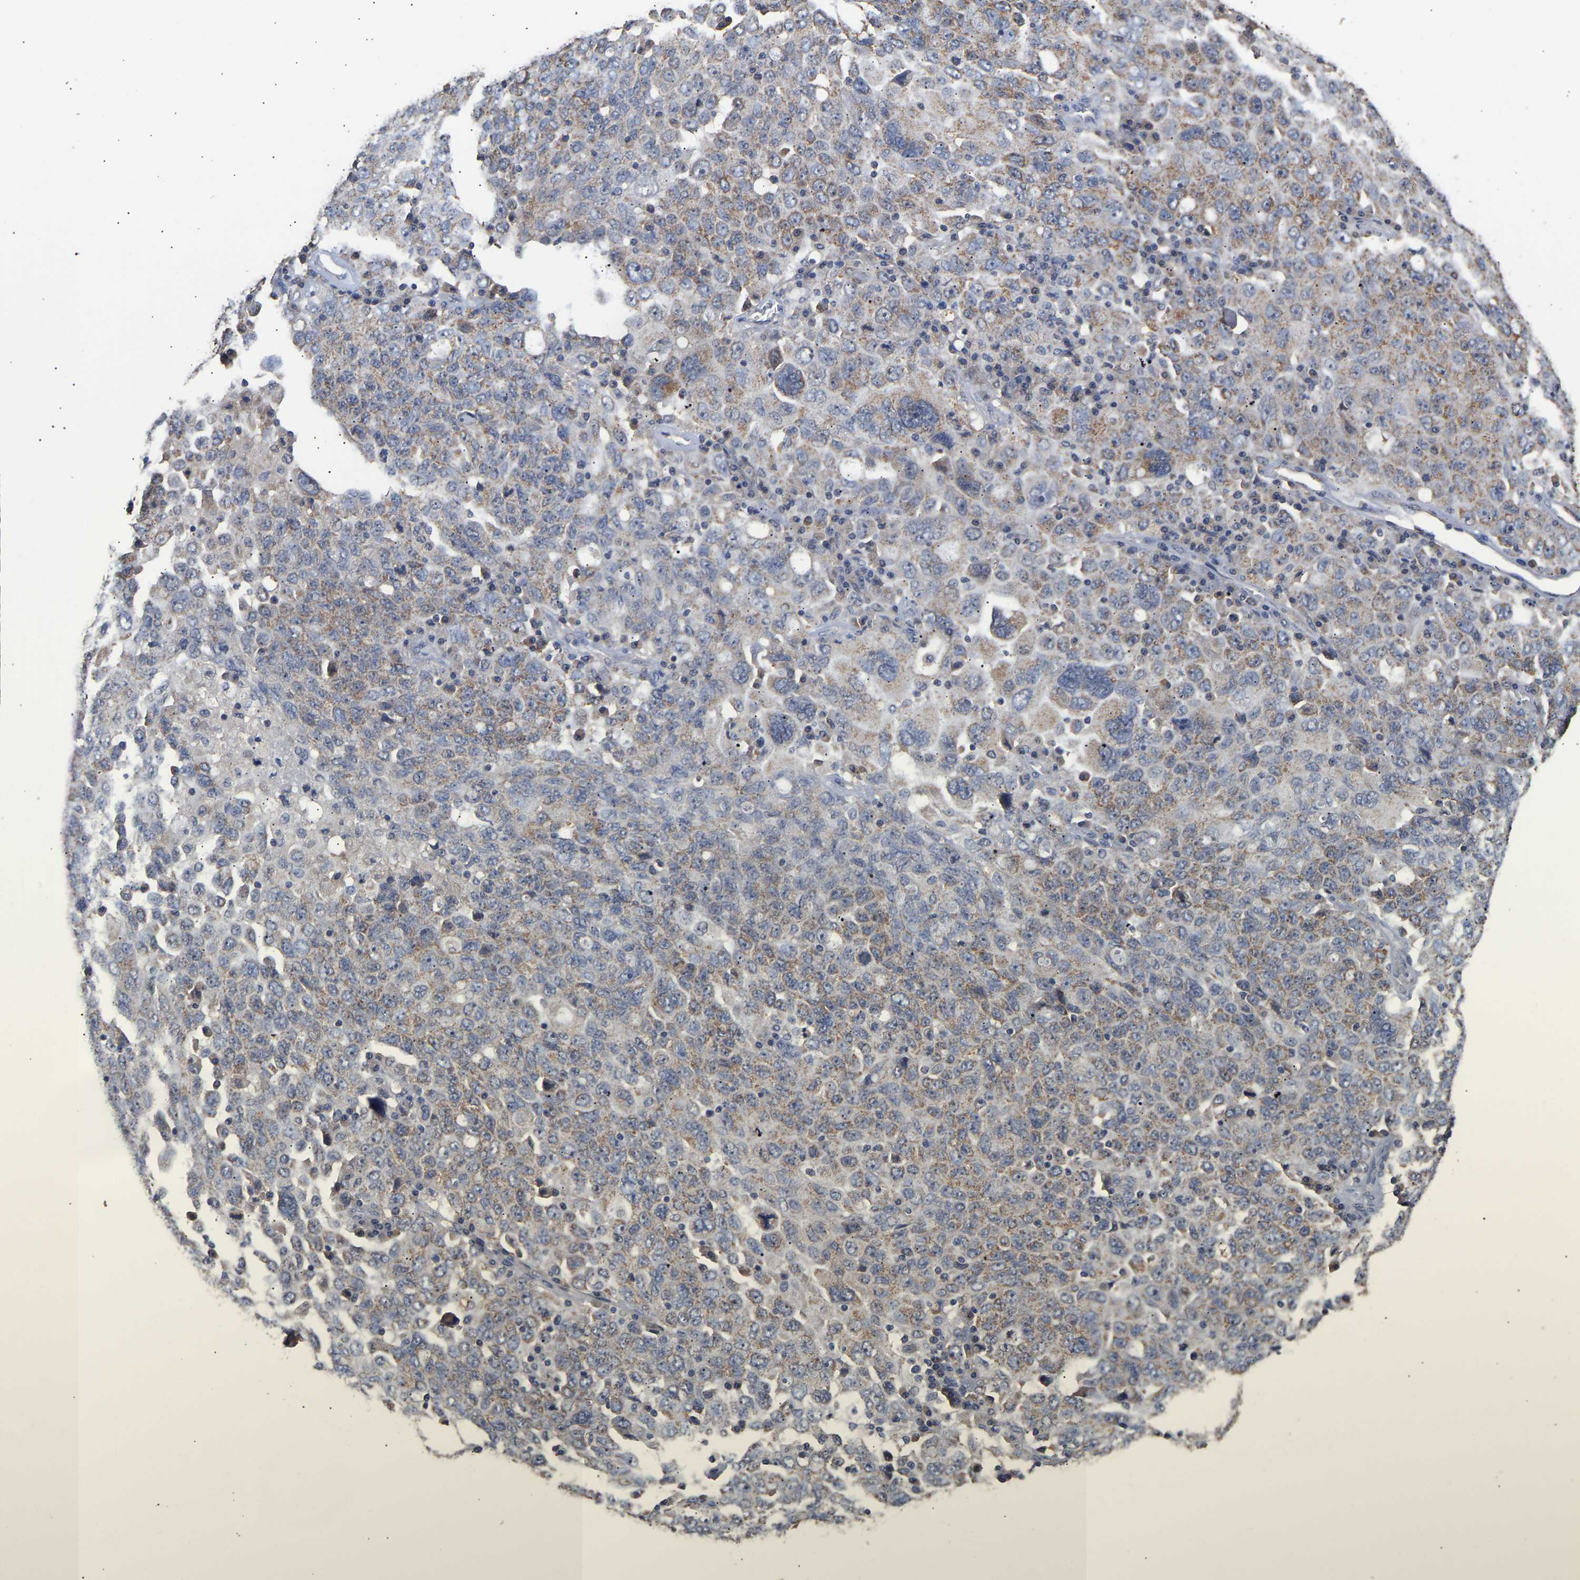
{"staining": {"intensity": "moderate", "quantity": "25%-75%", "location": "cytoplasmic/membranous"}, "tissue": "ovarian cancer", "cell_type": "Tumor cells", "image_type": "cancer", "snomed": [{"axis": "morphology", "description": "Carcinoma, endometroid"}, {"axis": "topography", "description": "Ovary"}], "caption": "Immunohistochemistry micrograph of human ovarian cancer stained for a protein (brown), which shows medium levels of moderate cytoplasmic/membranous staining in approximately 25%-75% of tumor cells.", "gene": "ZNF26", "patient": {"sex": "female", "age": 62}}